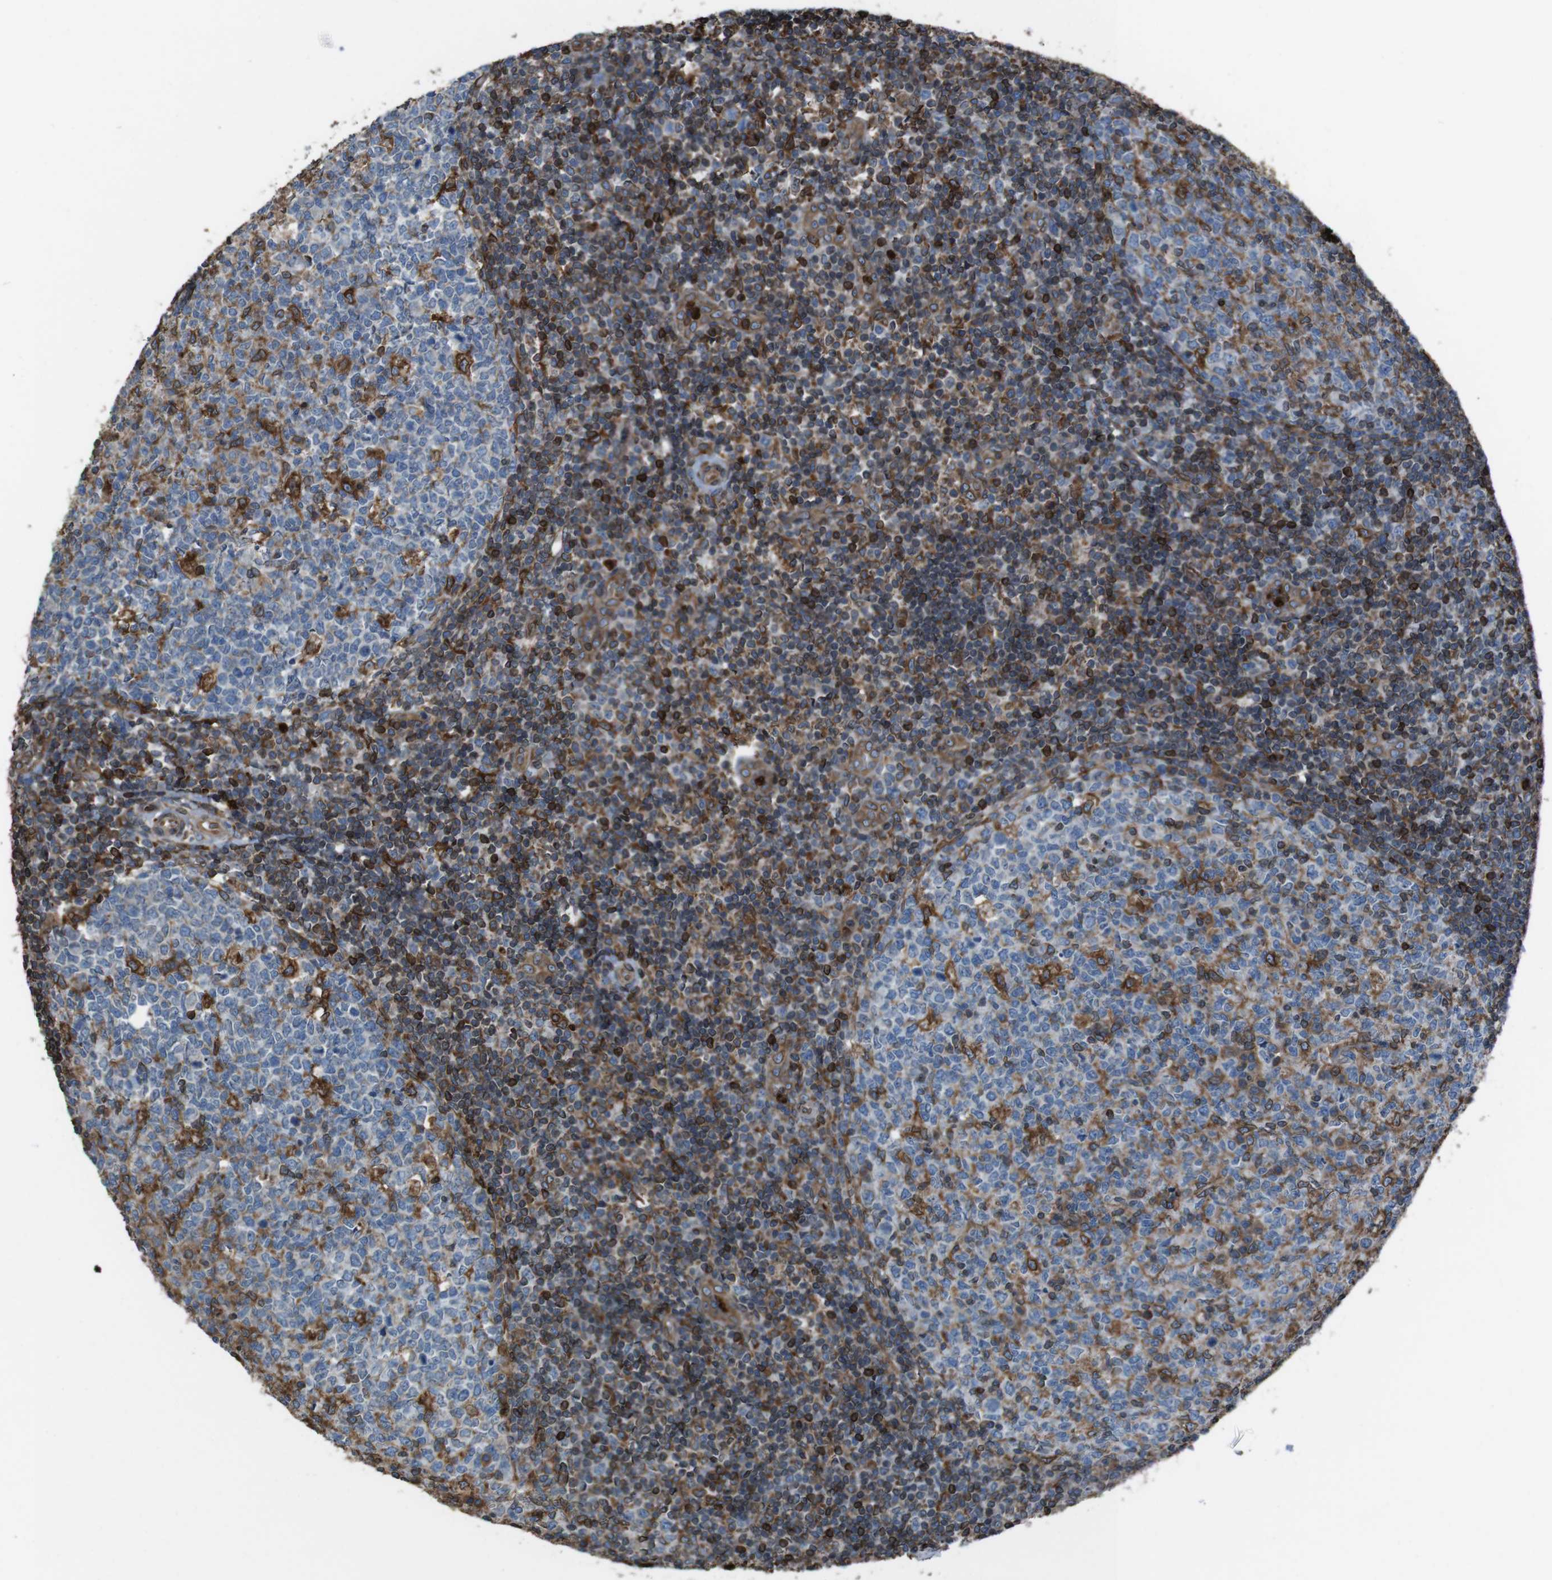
{"staining": {"intensity": "moderate", "quantity": "25%-75%", "location": "cytoplasmic/membranous"}, "tissue": "tonsil", "cell_type": "Germinal center cells", "image_type": "normal", "snomed": [{"axis": "morphology", "description": "Normal tissue, NOS"}, {"axis": "topography", "description": "Tonsil"}], "caption": "The photomicrograph displays staining of unremarkable tonsil, revealing moderate cytoplasmic/membranous protein positivity (brown color) within germinal center cells.", "gene": "APMAP", "patient": {"sex": "female", "age": 19}}